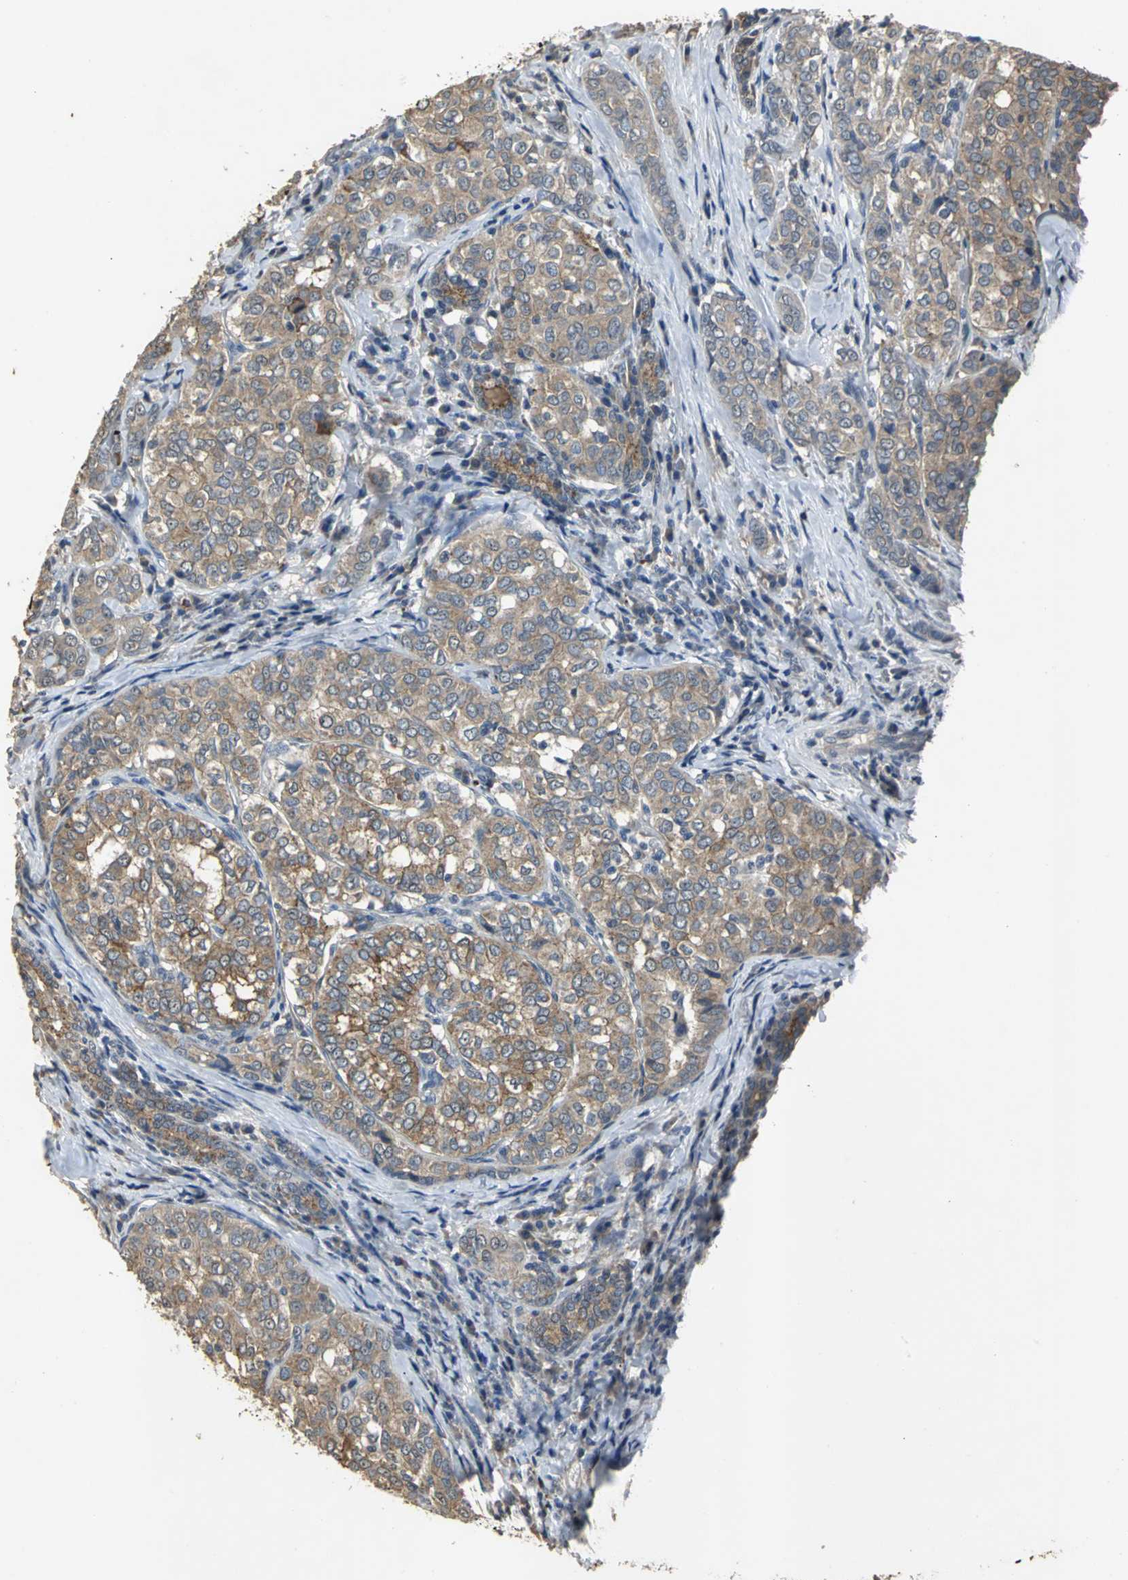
{"staining": {"intensity": "strong", "quantity": ">75%", "location": "cytoplasmic/membranous"}, "tissue": "thyroid cancer", "cell_type": "Tumor cells", "image_type": "cancer", "snomed": [{"axis": "morphology", "description": "Papillary adenocarcinoma, NOS"}, {"axis": "topography", "description": "Thyroid gland"}], "caption": "Brown immunohistochemical staining in human papillary adenocarcinoma (thyroid) demonstrates strong cytoplasmic/membranous positivity in approximately >75% of tumor cells.", "gene": "OCLN", "patient": {"sex": "female", "age": 30}}